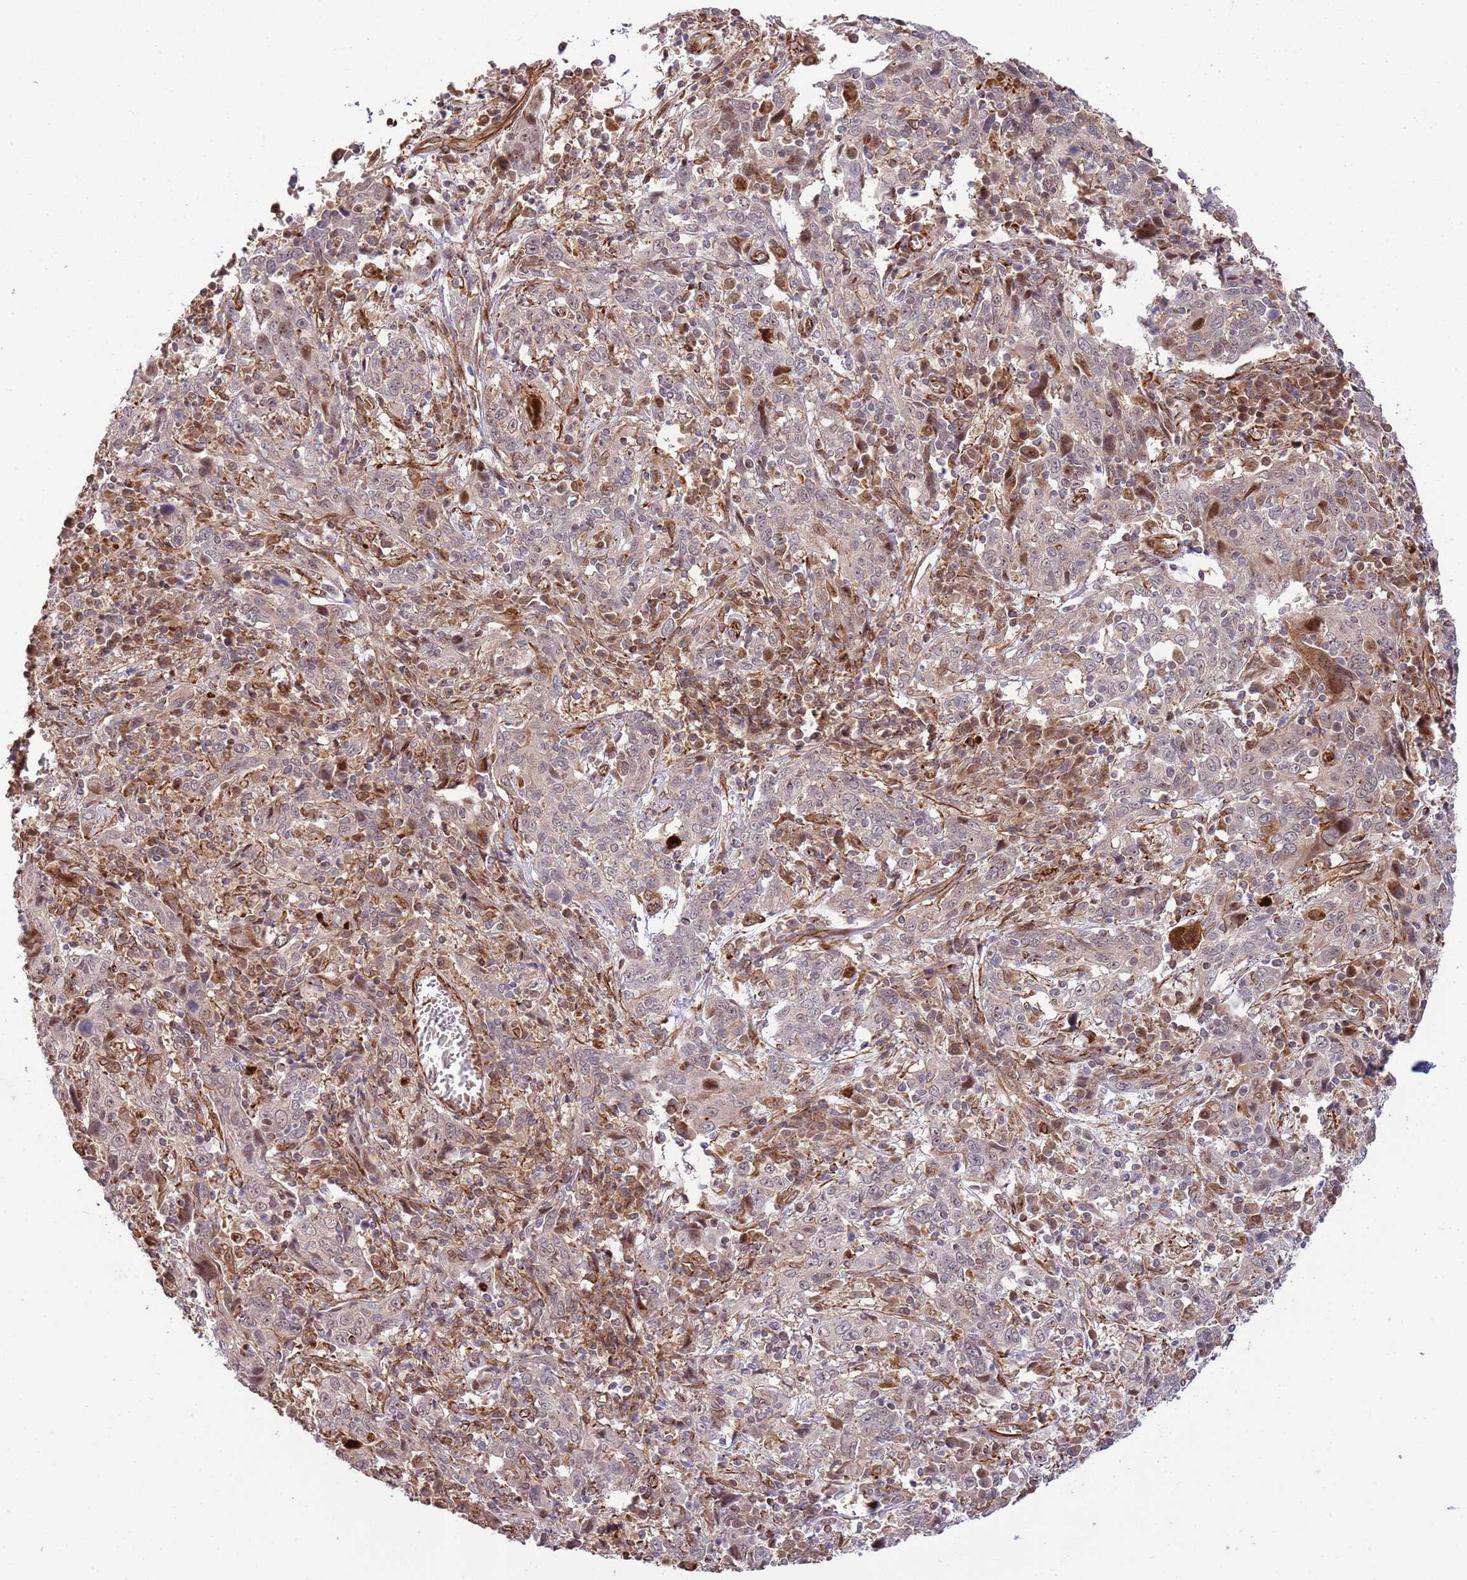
{"staining": {"intensity": "weak", "quantity": "<25%", "location": "cytoplasmic/membranous"}, "tissue": "cervical cancer", "cell_type": "Tumor cells", "image_type": "cancer", "snomed": [{"axis": "morphology", "description": "Squamous cell carcinoma, NOS"}, {"axis": "topography", "description": "Cervix"}], "caption": "A high-resolution micrograph shows IHC staining of cervical cancer, which demonstrates no significant staining in tumor cells. The staining was performed using DAB to visualize the protein expression in brown, while the nuclei were stained in blue with hematoxylin (Magnification: 20x).", "gene": "NEK3", "patient": {"sex": "female", "age": 46}}